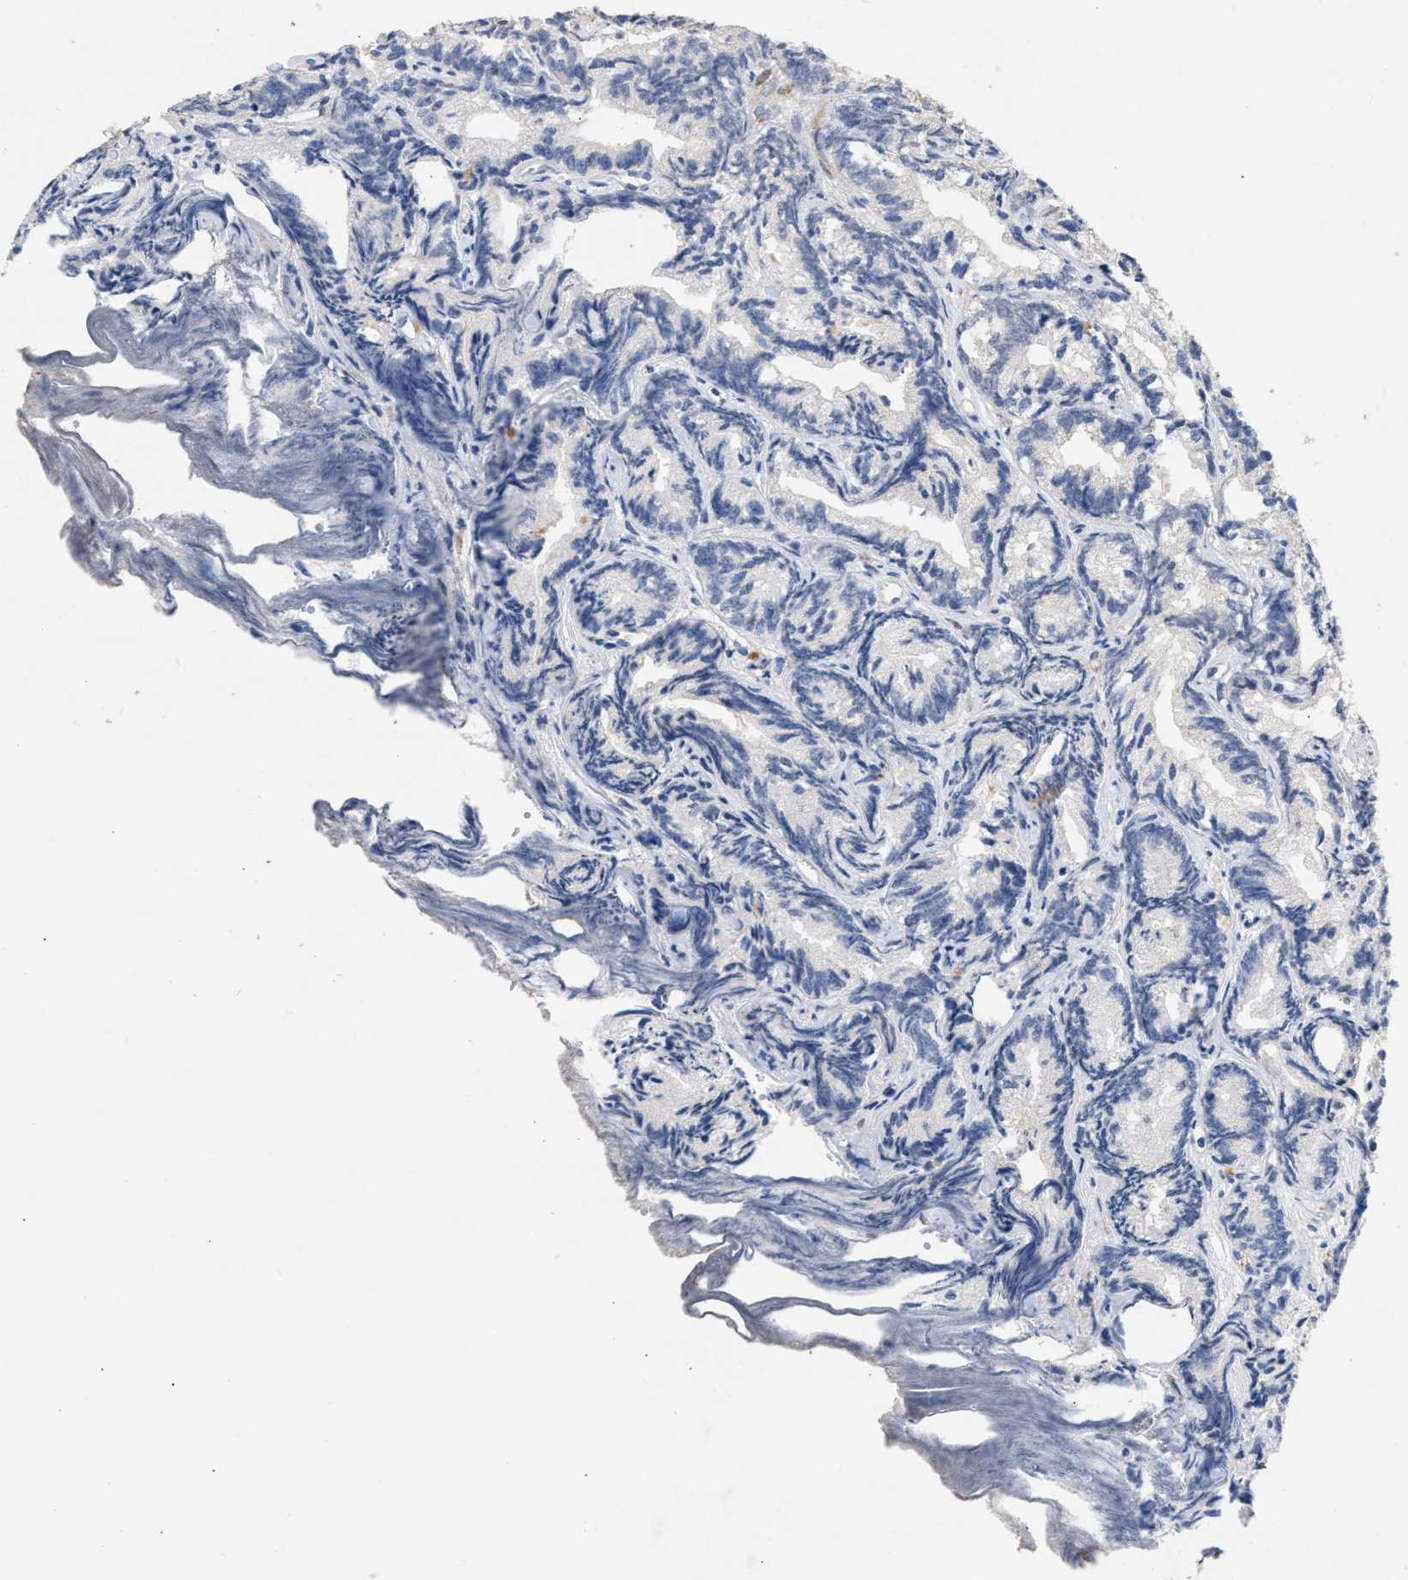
{"staining": {"intensity": "negative", "quantity": "none", "location": "none"}, "tissue": "prostate cancer", "cell_type": "Tumor cells", "image_type": "cancer", "snomed": [{"axis": "morphology", "description": "Adenocarcinoma, Low grade"}, {"axis": "topography", "description": "Prostate"}], "caption": "A histopathology image of prostate adenocarcinoma (low-grade) stained for a protein reveals no brown staining in tumor cells.", "gene": "SELENOM", "patient": {"sex": "male", "age": 89}}